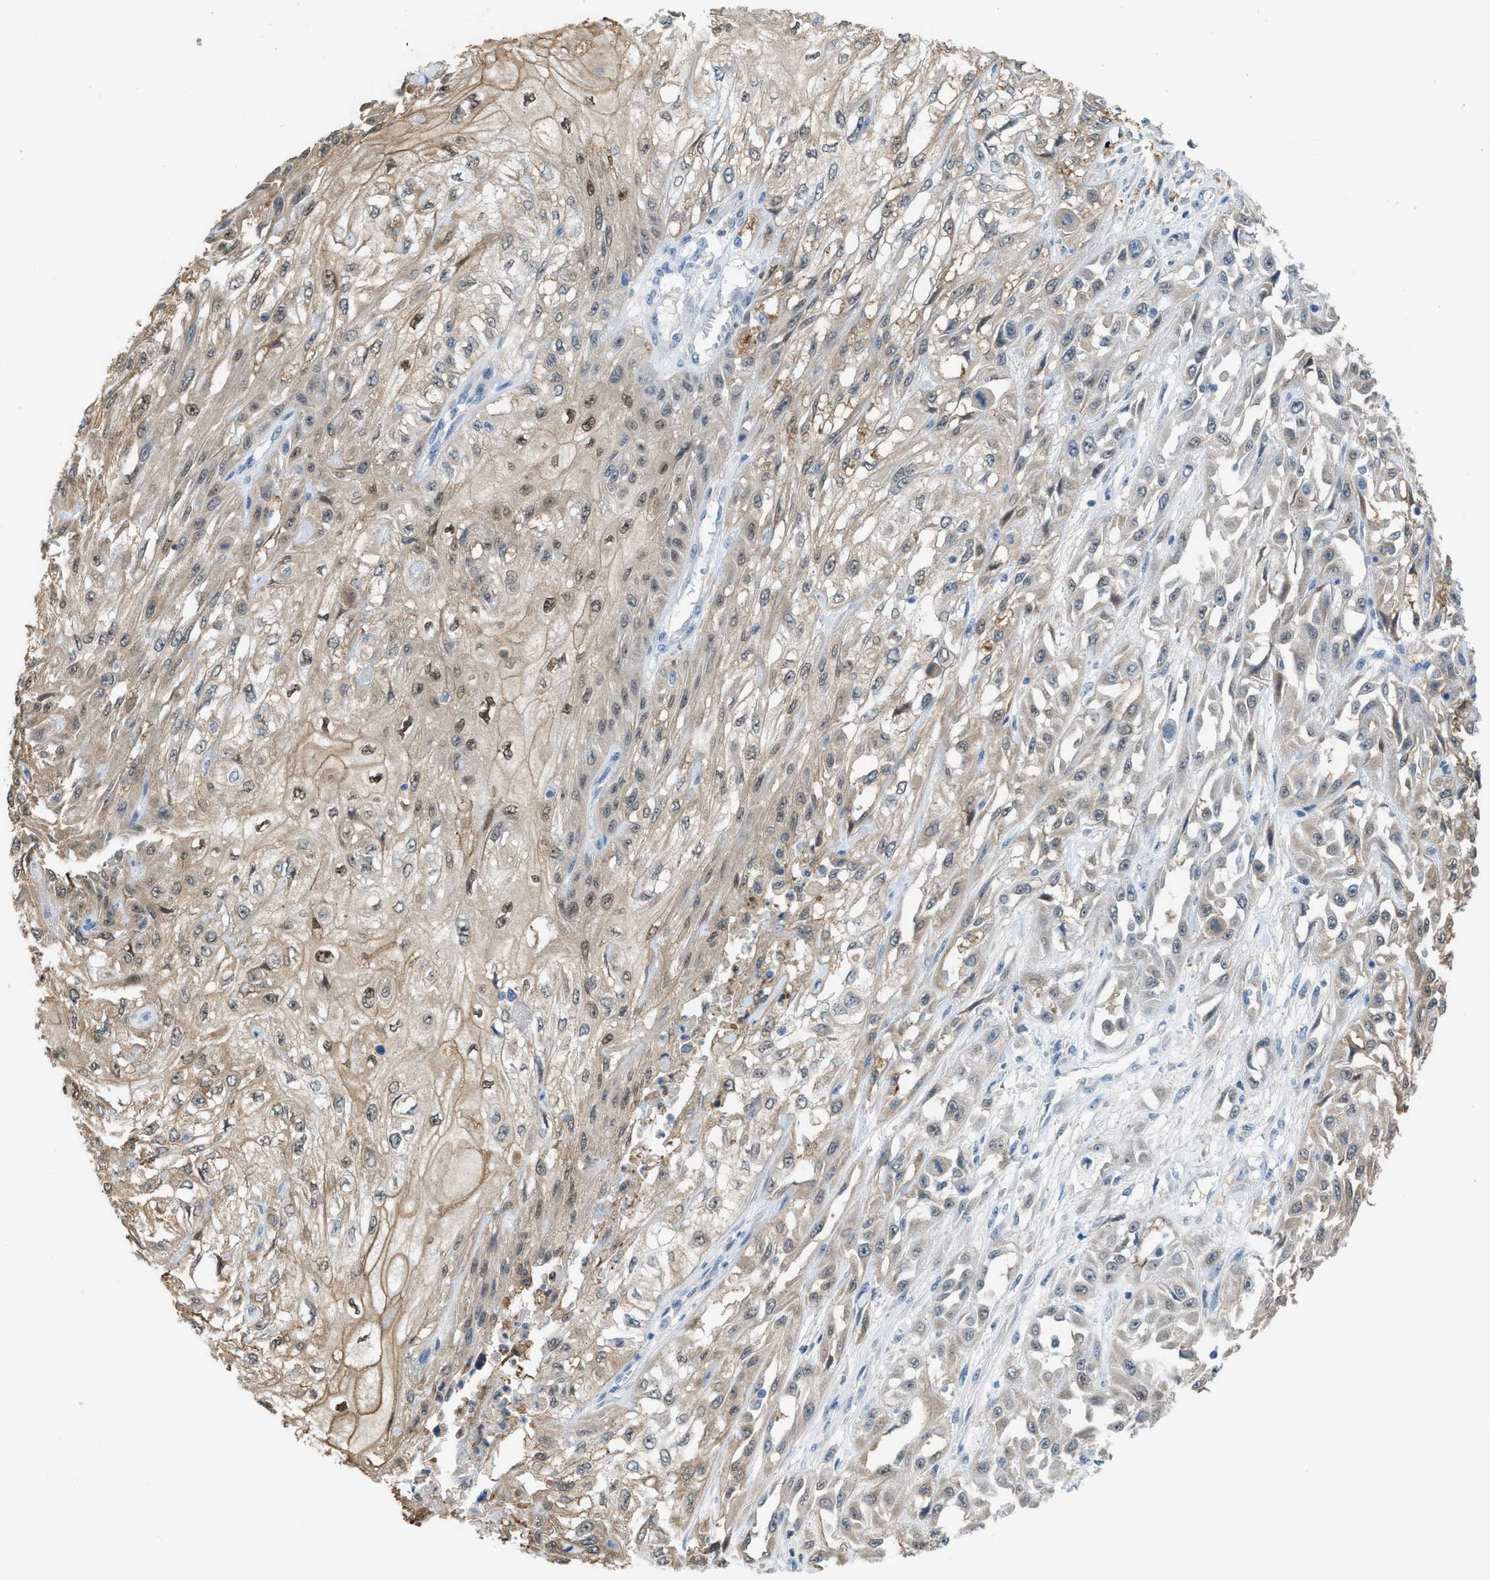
{"staining": {"intensity": "weak", "quantity": "25%-75%", "location": "cytoplasmic/membranous,nuclear"}, "tissue": "skin cancer", "cell_type": "Tumor cells", "image_type": "cancer", "snomed": [{"axis": "morphology", "description": "Squamous cell carcinoma, NOS"}, {"axis": "morphology", "description": "Squamous cell carcinoma, metastatic, NOS"}, {"axis": "topography", "description": "Skin"}, {"axis": "topography", "description": "Lymph node"}], "caption": "Immunohistochemistry of human skin metastatic squamous cell carcinoma demonstrates low levels of weak cytoplasmic/membranous and nuclear expression in about 25%-75% of tumor cells.", "gene": "PPM1D", "patient": {"sex": "male", "age": 75}}